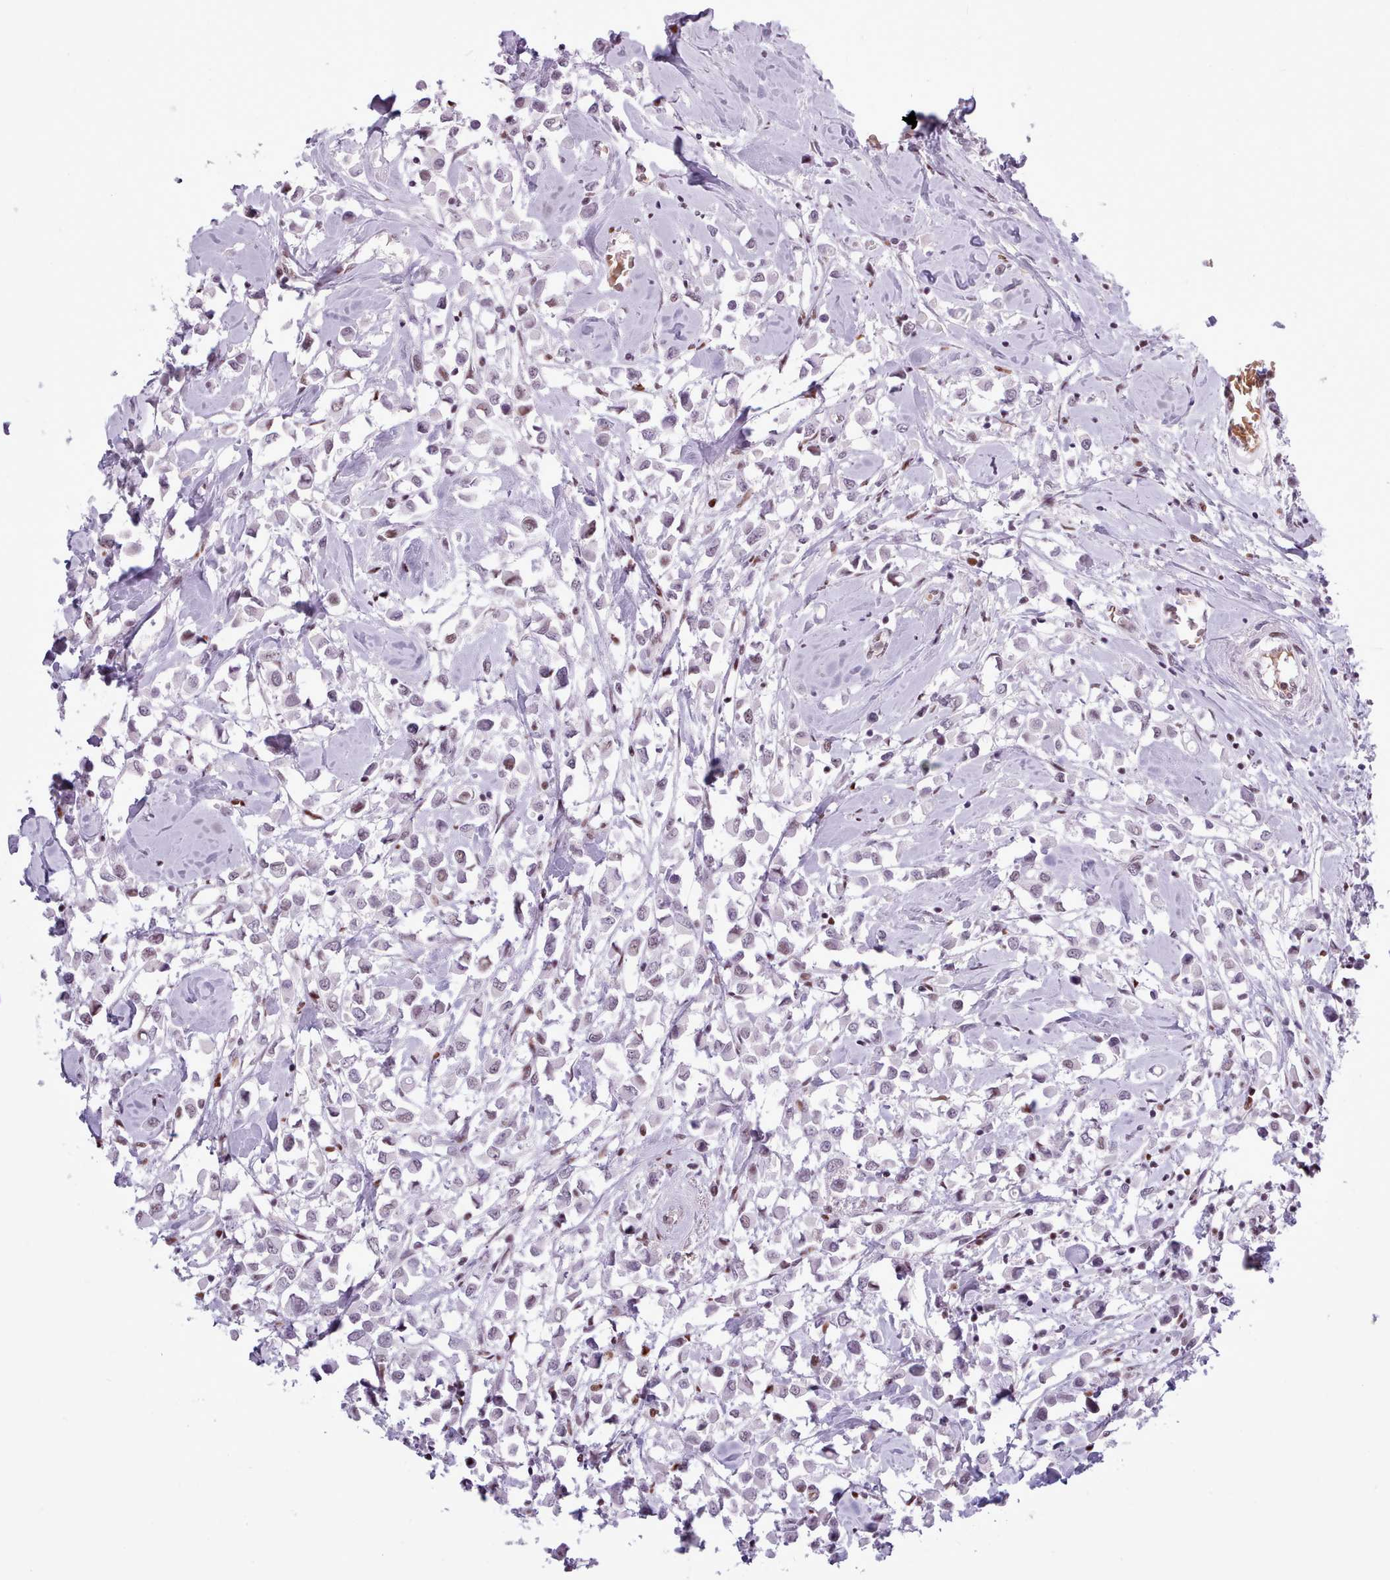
{"staining": {"intensity": "weak", "quantity": "25%-75%", "location": "nuclear"}, "tissue": "breast cancer", "cell_type": "Tumor cells", "image_type": "cancer", "snomed": [{"axis": "morphology", "description": "Duct carcinoma"}, {"axis": "topography", "description": "Breast"}], "caption": "Human breast intraductal carcinoma stained with a protein marker exhibits weak staining in tumor cells.", "gene": "SRSF4", "patient": {"sex": "female", "age": 61}}